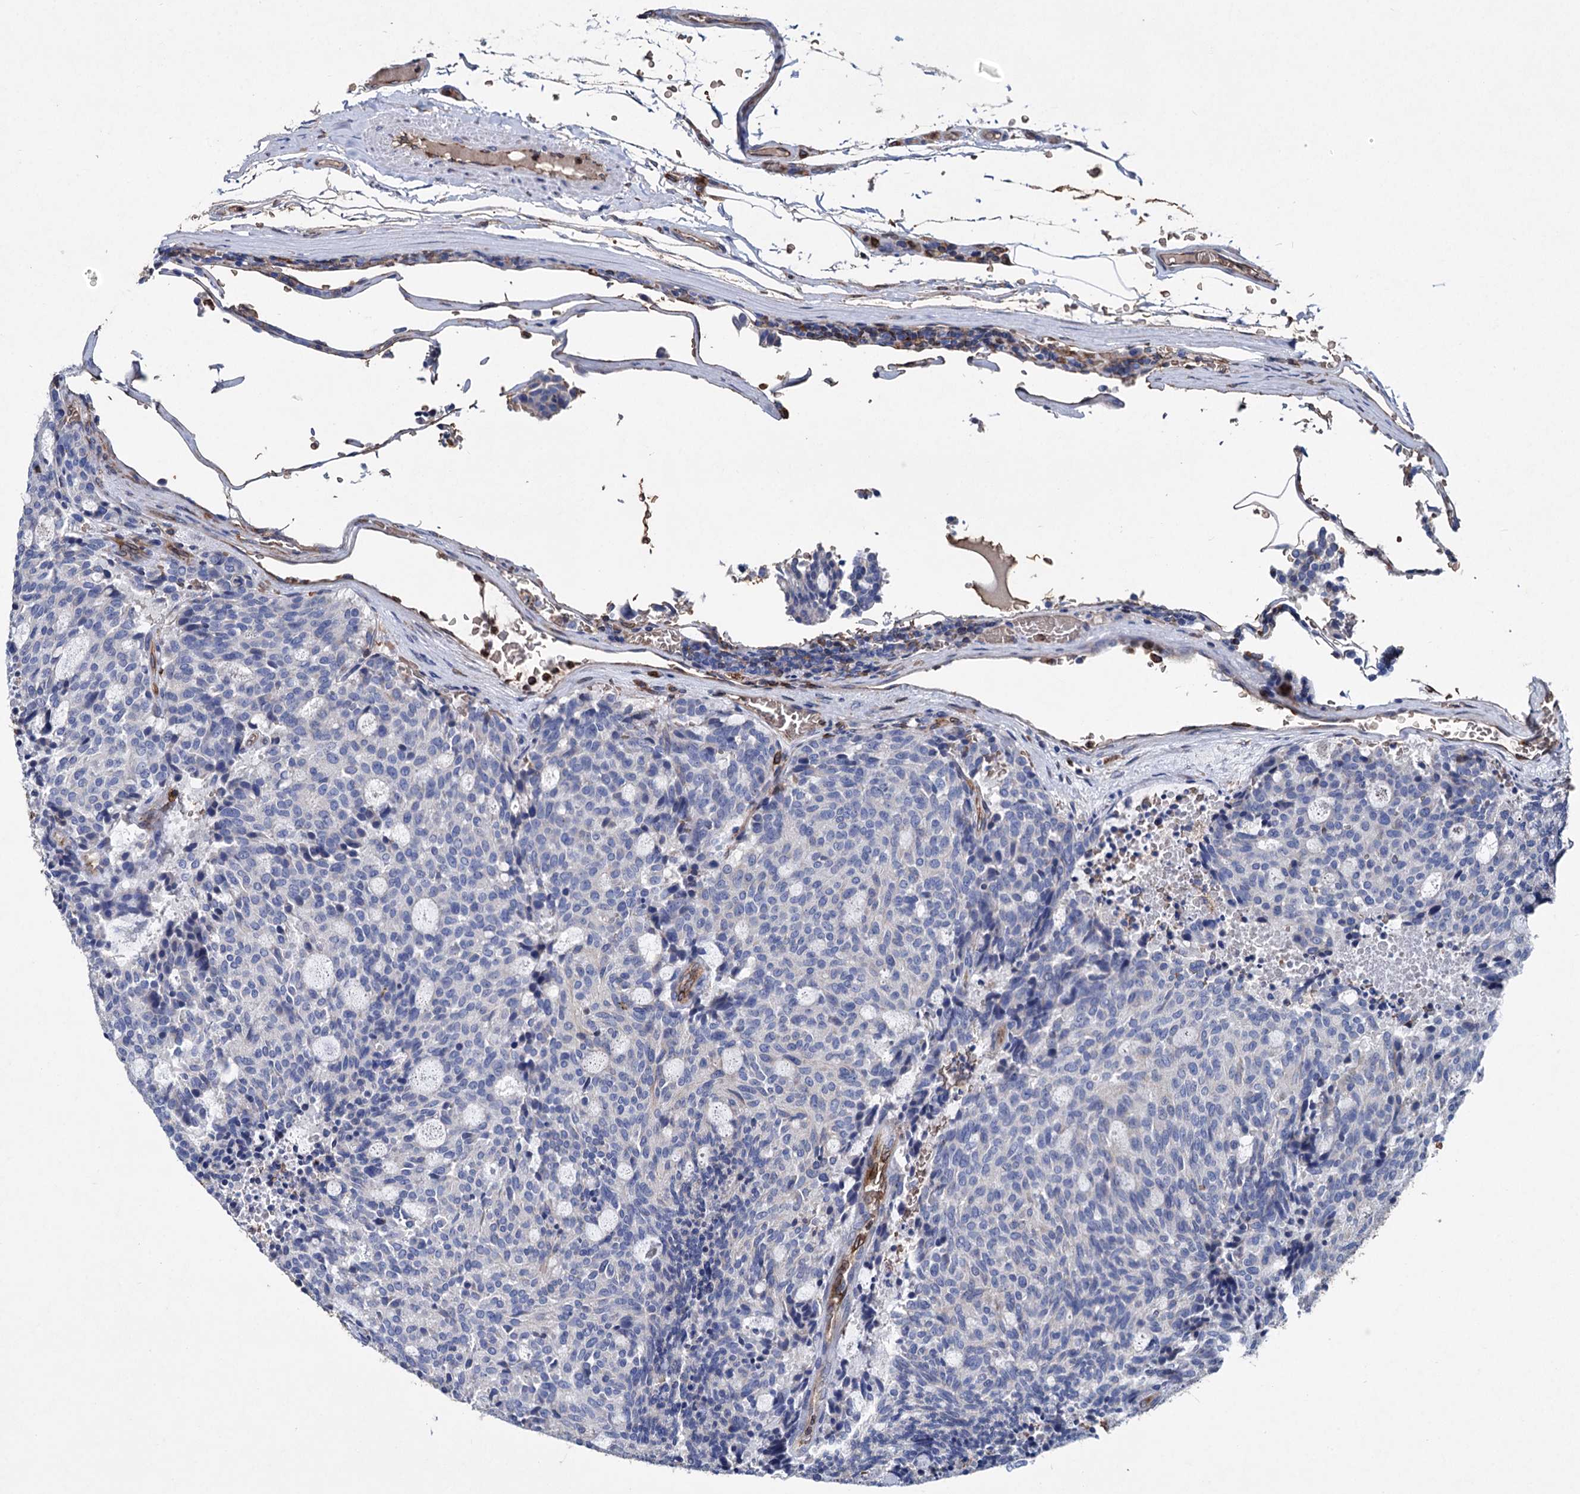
{"staining": {"intensity": "negative", "quantity": "none", "location": "none"}, "tissue": "carcinoid", "cell_type": "Tumor cells", "image_type": "cancer", "snomed": [{"axis": "morphology", "description": "Carcinoid, malignant, NOS"}, {"axis": "topography", "description": "Pancreas"}], "caption": "Malignant carcinoid was stained to show a protein in brown. There is no significant staining in tumor cells. The staining is performed using DAB brown chromogen with nuclei counter-stained in using hematoxylin.", "gene": "STING1", "patient": {"sex": "female", "age": 54}}